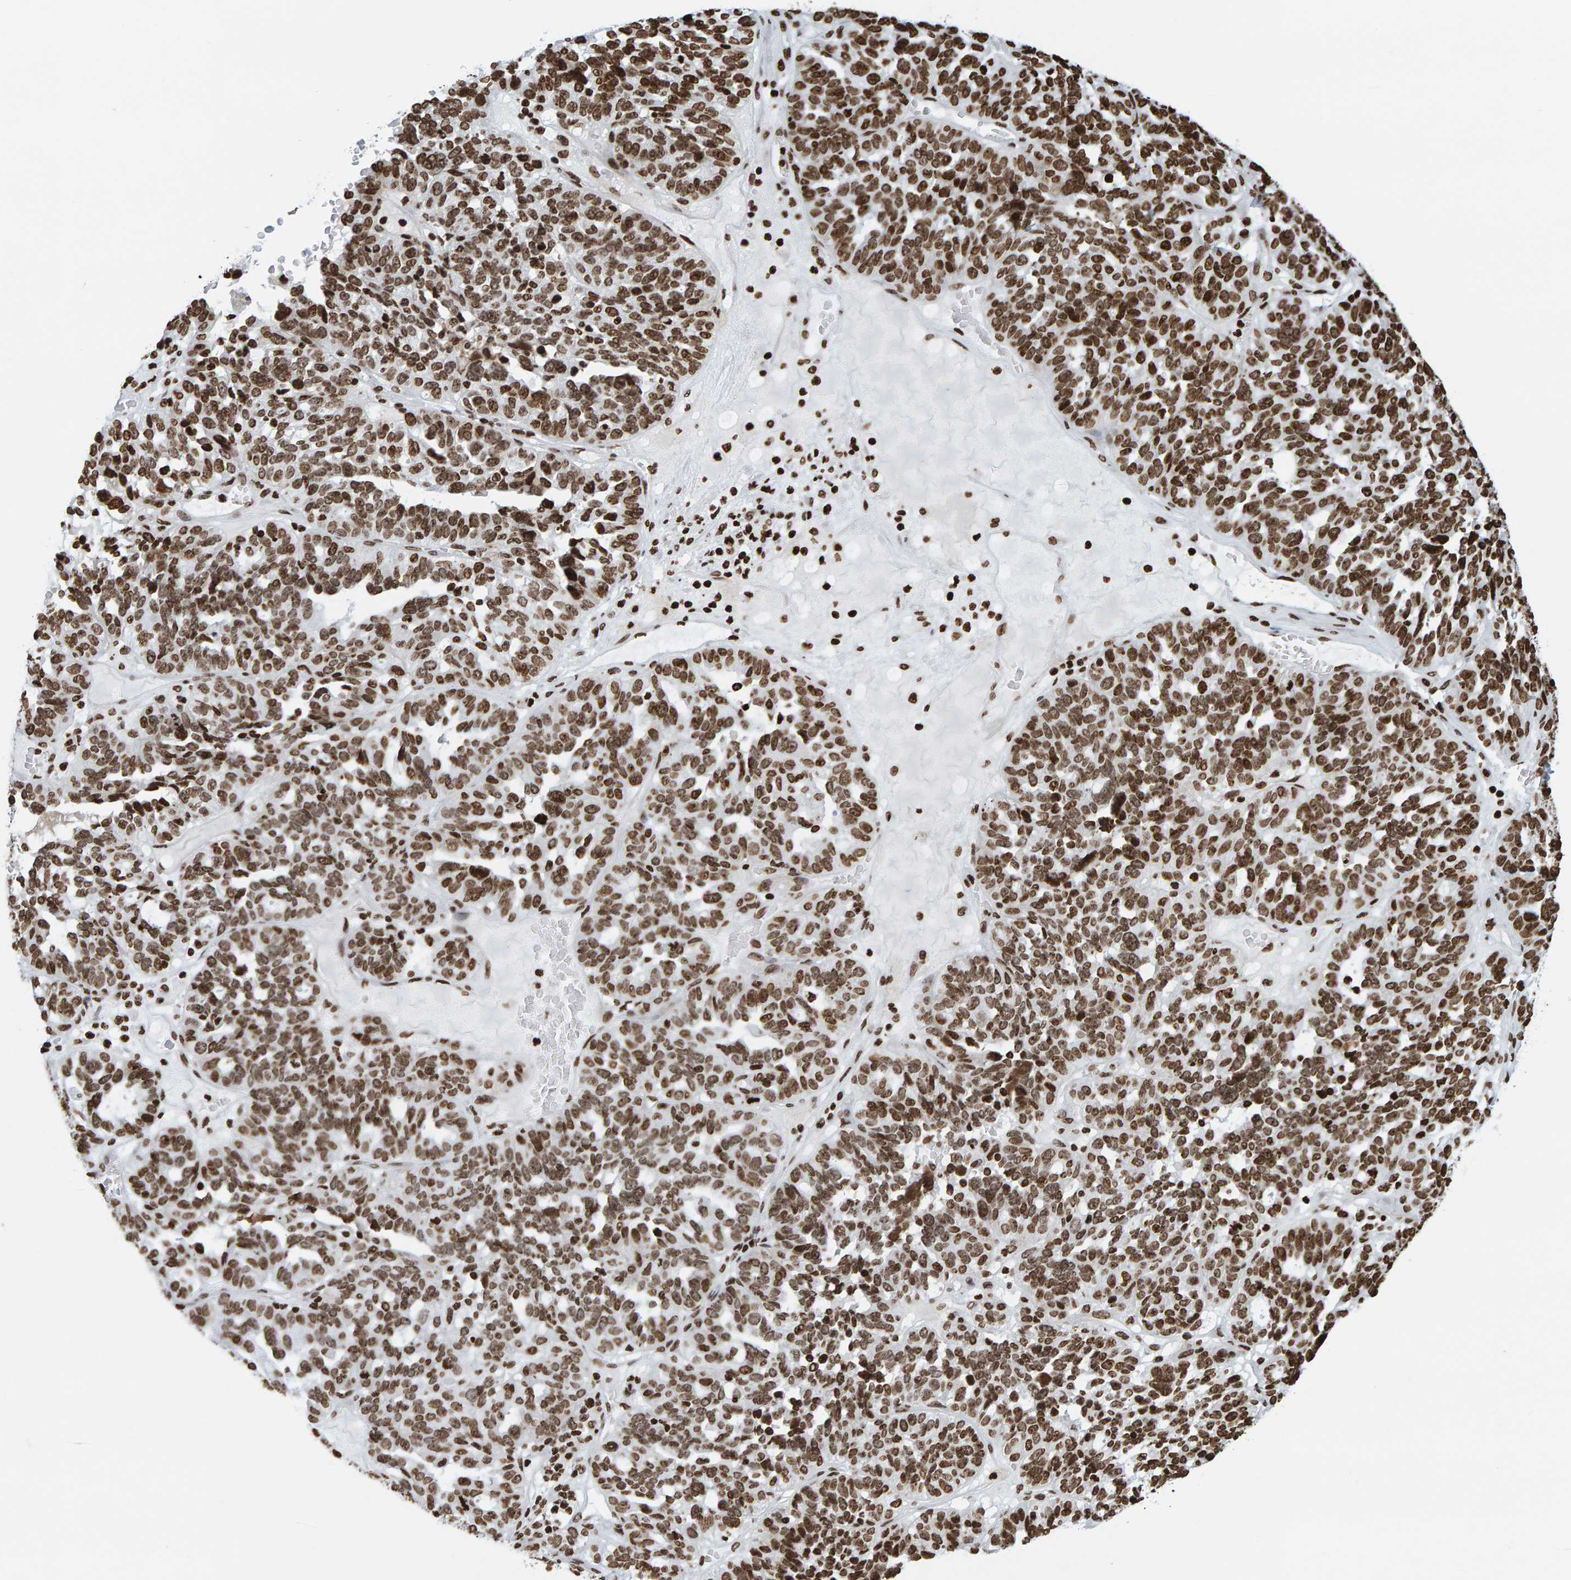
{"staining": {"intensity": "strong", "quantity": ">75%", "location": "nuclear"}, "tissue": "ovarian cancer", "cell_type": "Tumor cells", "image_type": "cancer", "snomed": [{"axis": "morphology", "description": "Cystadenocarcinoma, serous, NOS"}, {"axis": "topography", "description": "Ovary"}], "caption": "The photomicrograph reveals staining of ovarian cancer, revealing strong nuclear protein positivity (brown color) within tumor cells.", "gene": "BRF2", "patient": {"sex": "female", "age": 59}}